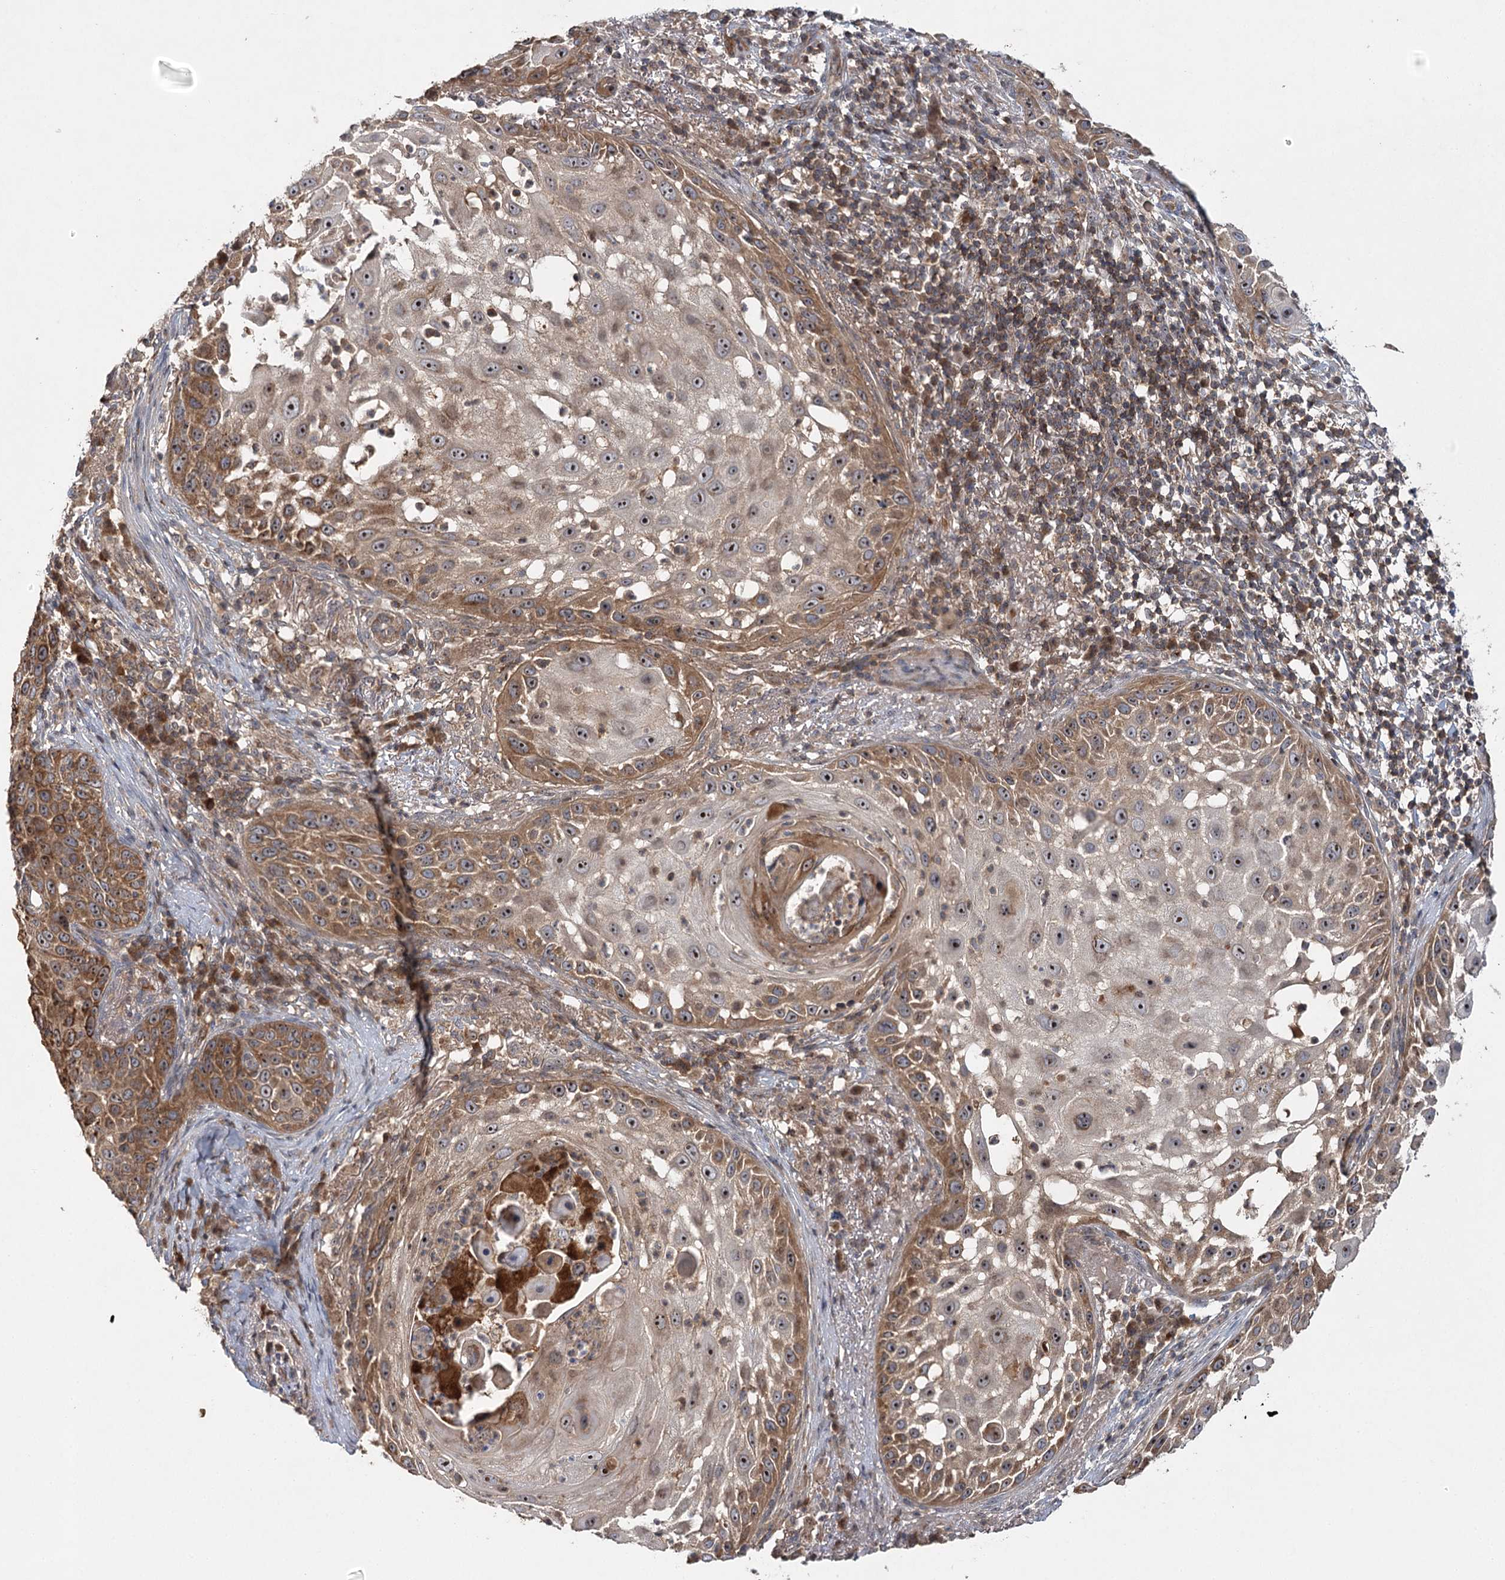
{"staining": {"intensity": "moderate", "quantity": ">75%", "location": "cytoplasmic/membranous,nuclear"}, "tissue": "skin cancer", "cell_type": "Tumor cells", "image_type": "cancer", "snomed": [{"axis": "morphology", "description": "Squamous cell carcinoma, NOS"}, {"axis": "topography", "description": "Skin"}], "caption": "IHC (DAB) staining of skin cancer (squamous cell carcinoma) reveals moderate cytoplasmic/membranous and nuclear protein positivity in about >75% of tumor cells.", "gene": "RAPGEF6", "patient": {"sex": "female", "age": 44}}